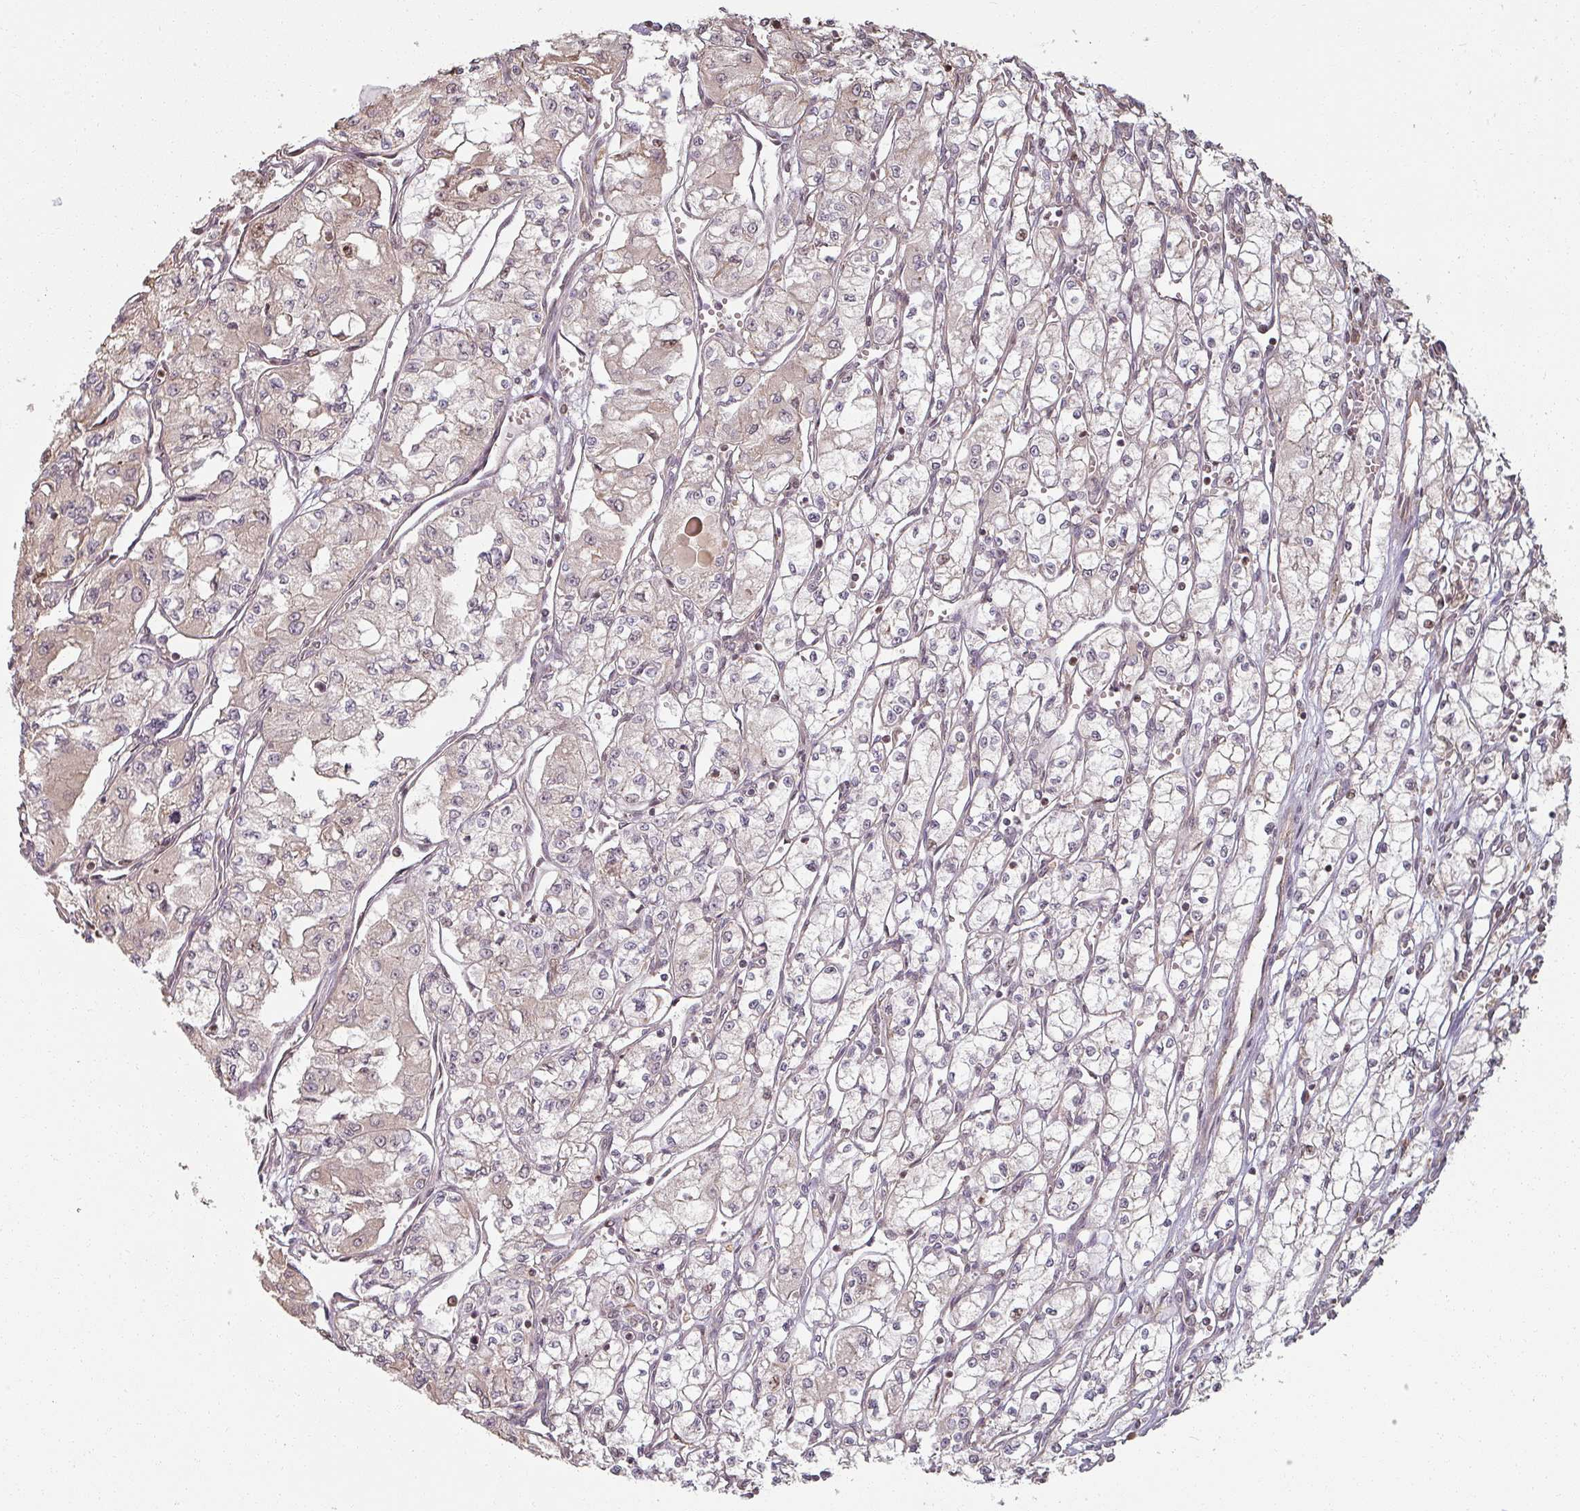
{"staining": {"intensity": "weak", "quantity": "<25%", "location": "cytoplasmic/membranous,nuclear"}, "tissue": "renal cancer", "cell_type": "Tumor cells", "image_type": "cancer", "snomed": [{"axis": "morphology", "description": "Adenocarcinoma, NOS"}, {"axis": "topography", "description": "Kidney"}], "caption": "DAB immunohistochemical staining of human renal cancer reveals no significant positivity in tumor cells.", "gene": "MED19", "patient": {"sex": "male", "age": 59}}